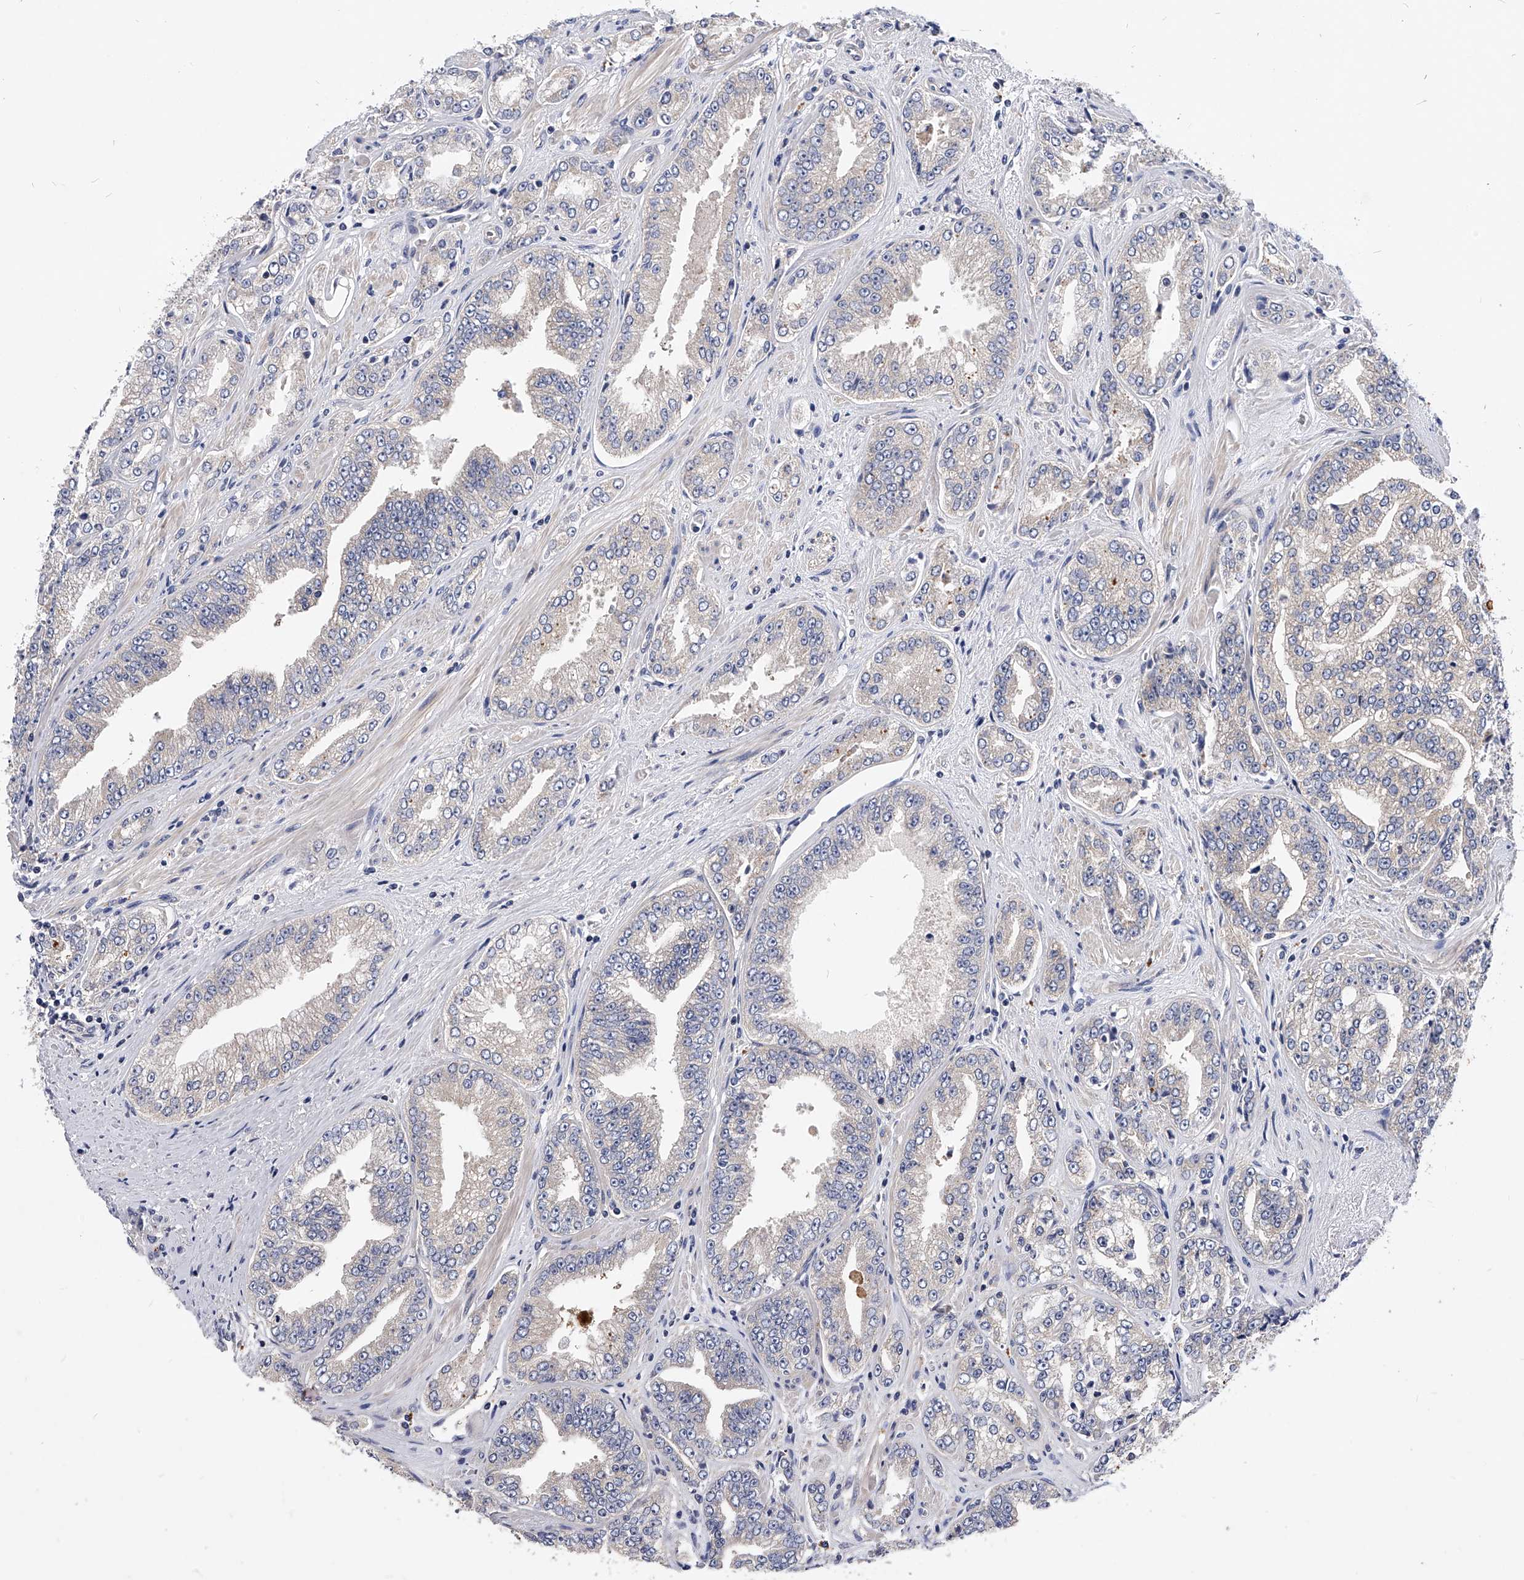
{"staining": {"intensity": "negative", "quantity": "none", "location": "none"}, "tissue": "prostate cancer", "cell_type": "Tumor cells", "image_type": "cancer", "snomed": [{"axis": "morphology", "description": "Adenocarcinoma, High grade"}, {"axis": "topography", "description": "Prostate"}], "caption": "Immunohistochemistry image of human prostate cancer (high-grade adenocarcinoma) stained for a protein (brown), which reveals no positivity in tumor cells.", "gene": "PPP5C", "patient": {"sex": "male", "age": 71}}